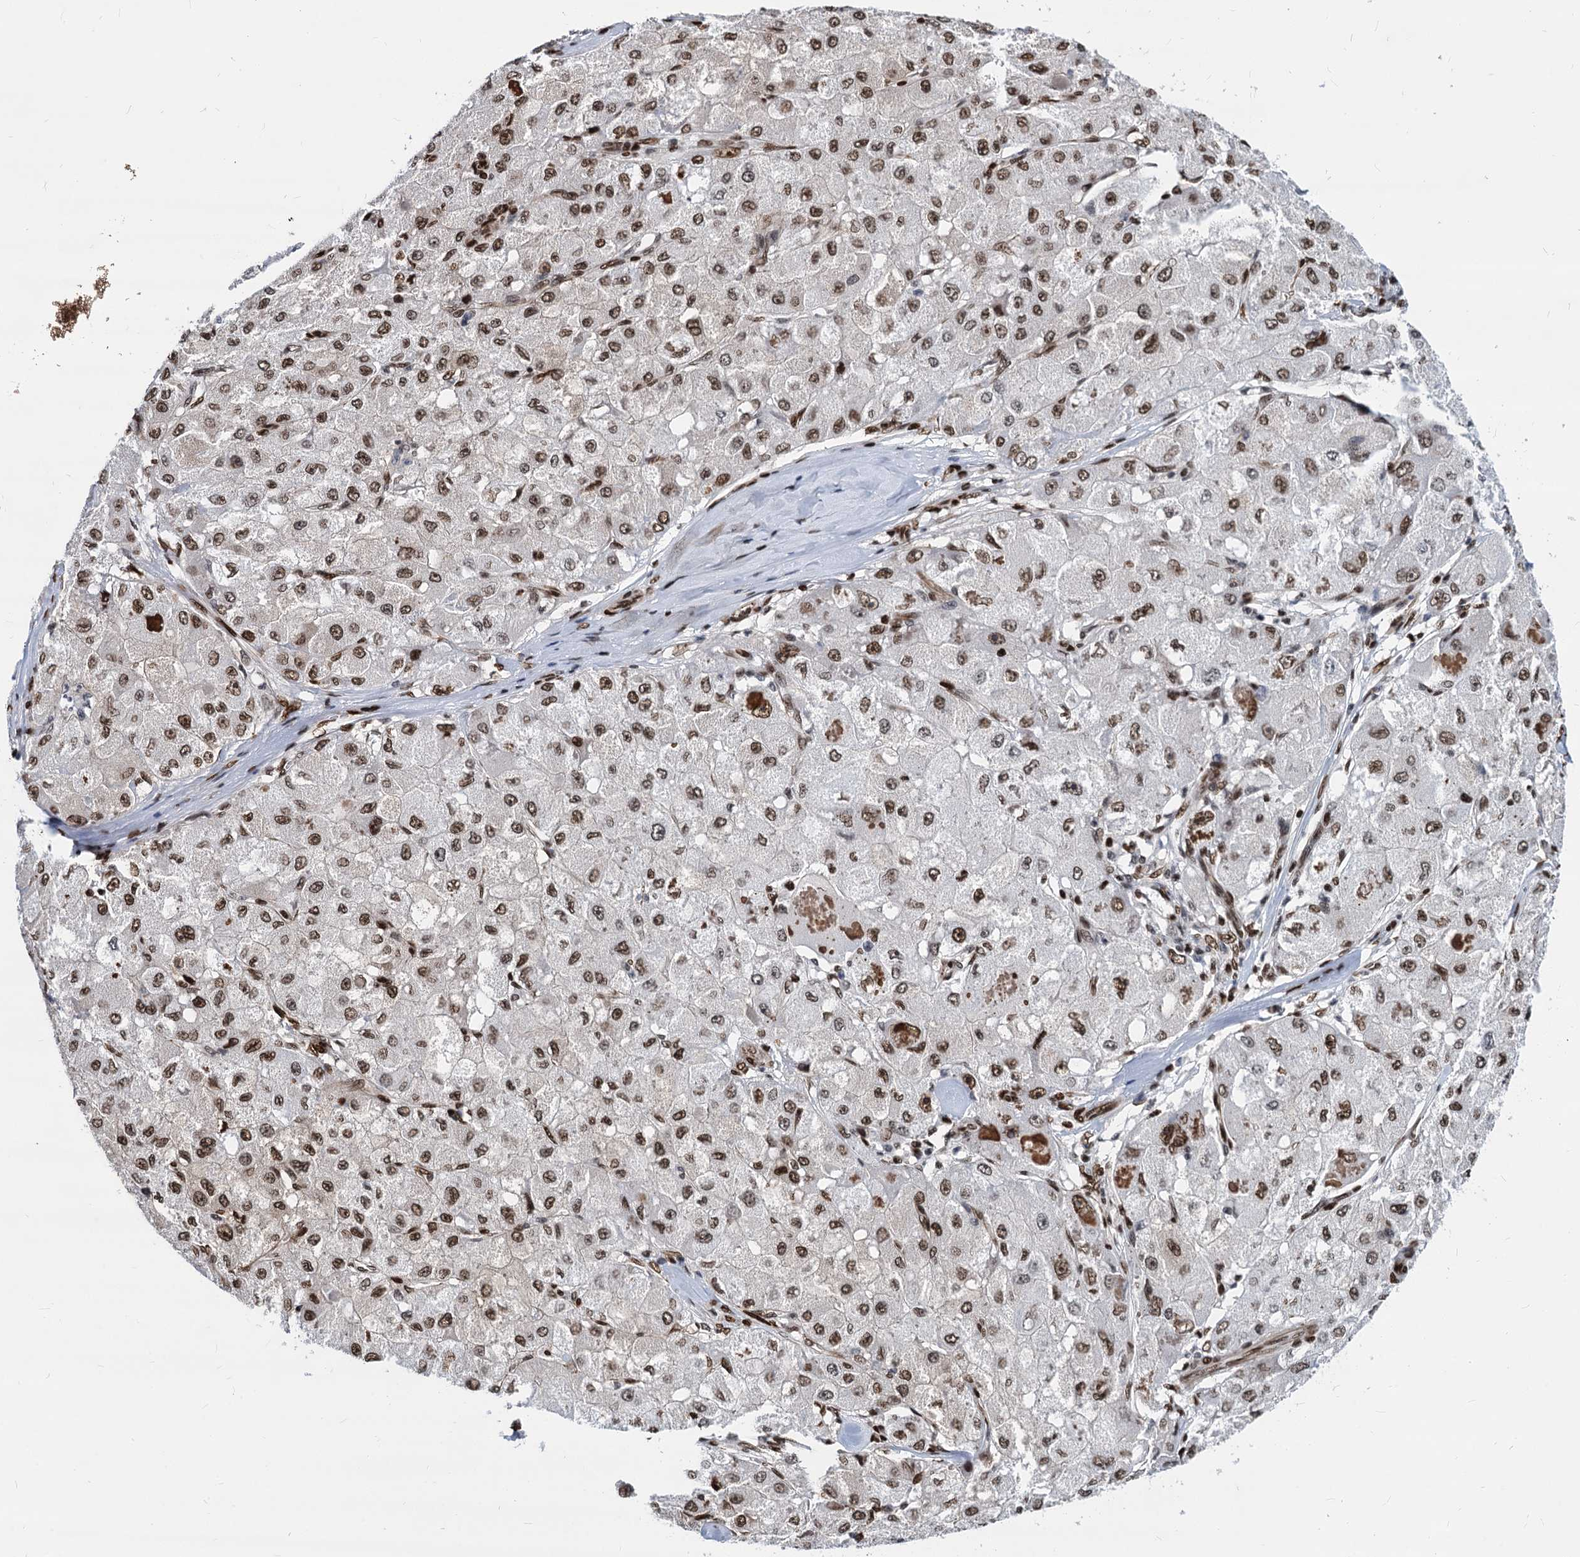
{"staining": {"intensity": "strong", "quantity": ">75%", "location": "nuclear"}, "tissue": "liver cancer", "cell_type": "Tumor cells", "image_type": "cancer", "snomed": [{"axis": "morphology", "description": "Carcinoma, Hepatocellular, NOS"}, {"axis": "topography", "description": "Liver"}], "caption": "Immunohistochemical staining of hepatocellular carcinoma (liver) exhibits strong nuclear protein expression in about >75% of tumor cells.", "gene": "MECP2", "patient": {"sex": "male", "age": 80}}